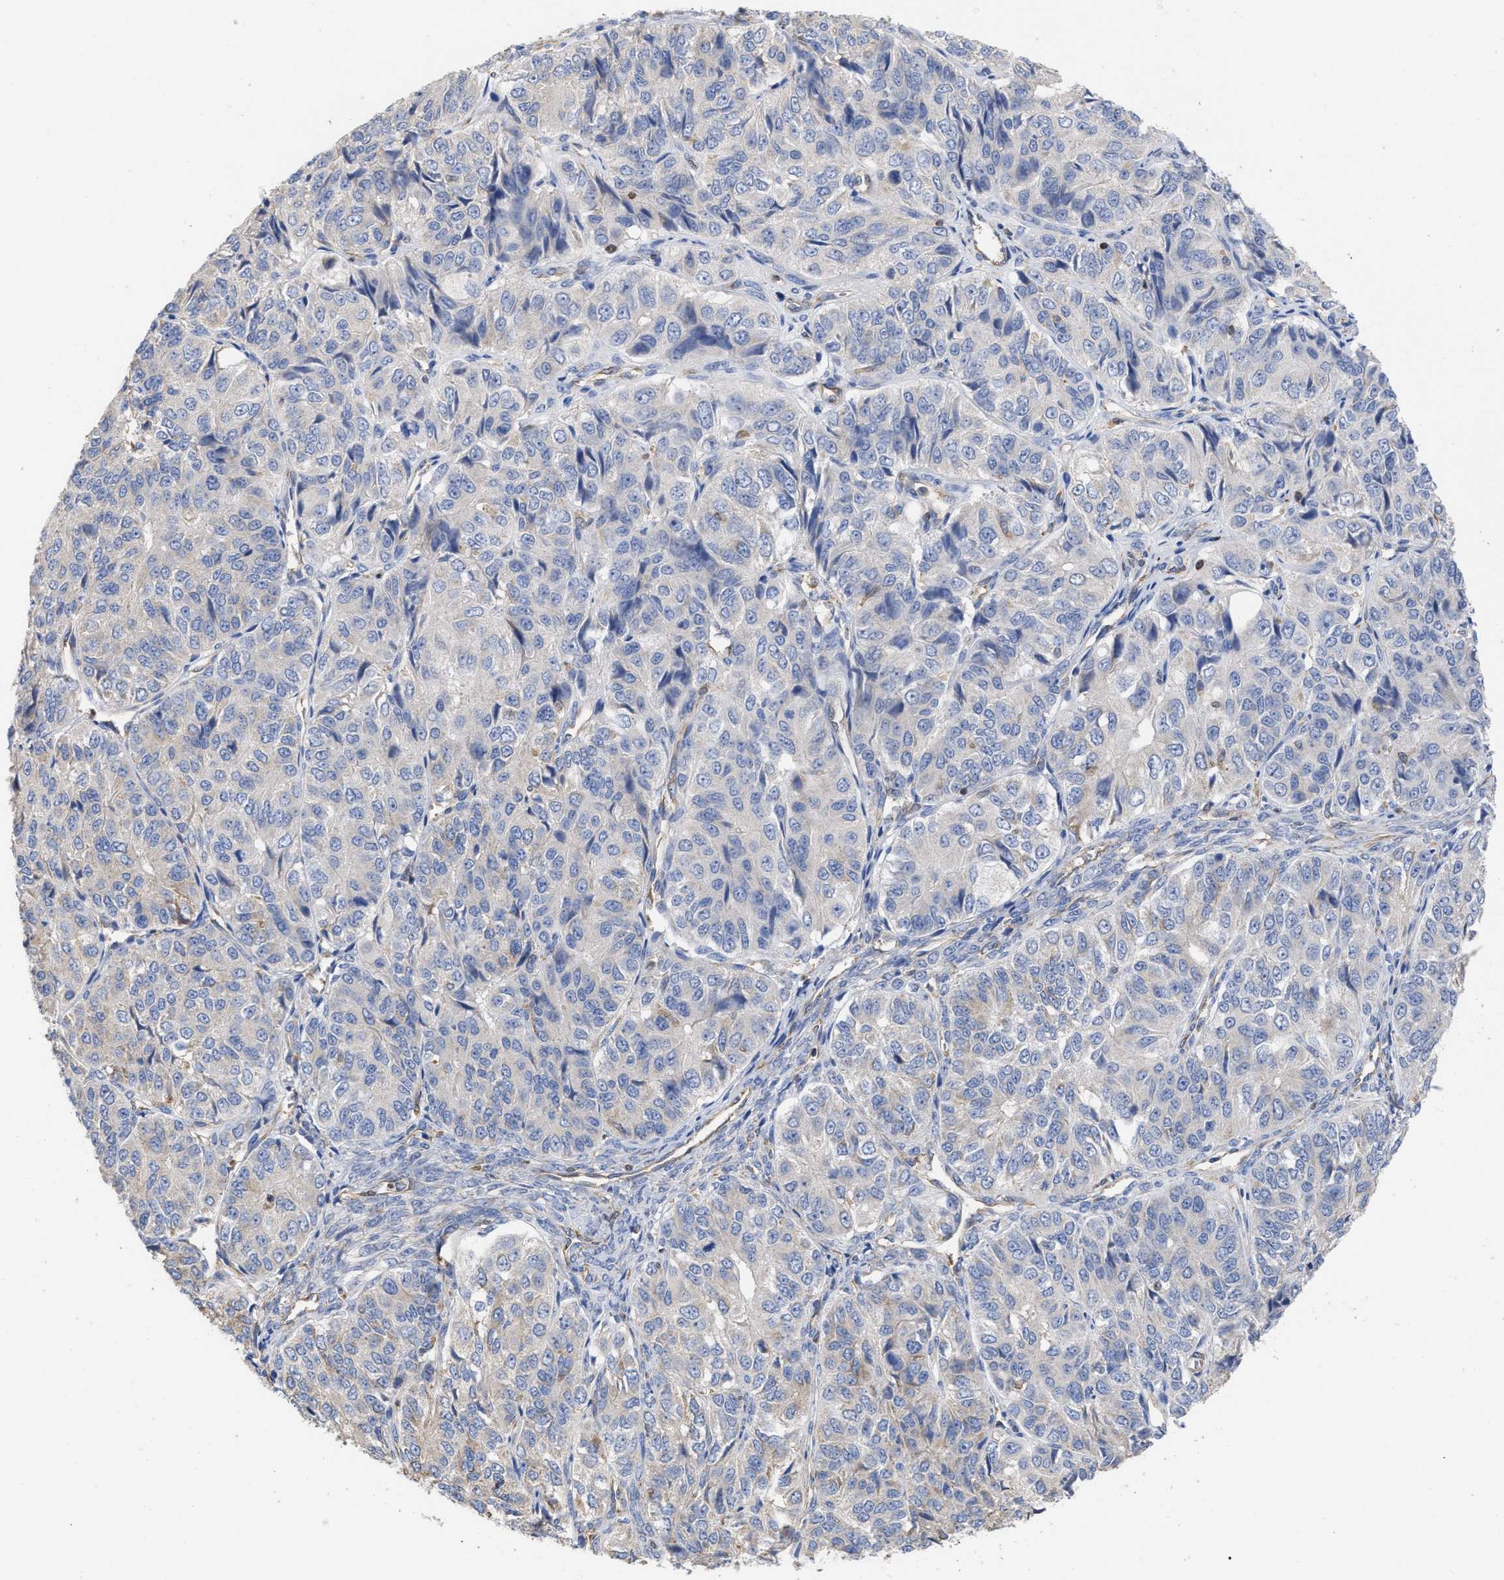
{"staining": {"intensity": "negative", "quantity": "none", "location": "none"}, "tissue": "ovarian cancer", "cell_type": "Tumor cells", "image_type": "cancer", "snomed": [{"axis": "morphology", "description": "Carcinoma, endometroid"}, {"axis": "topography", "description": "Ovary"}], "caption": "Tumor cells are negative for brown protein staining in ovarian cancer (endometroid carcinoma). Brightfield microscopy of immunohistochemistry stained with DAB (3,3'-diaminobenzidine) (brown) and hematoxylin (blue), captured at high magnification.", "gene": "GIMAP4", "patient": {"sex": "female", "age": 51}}